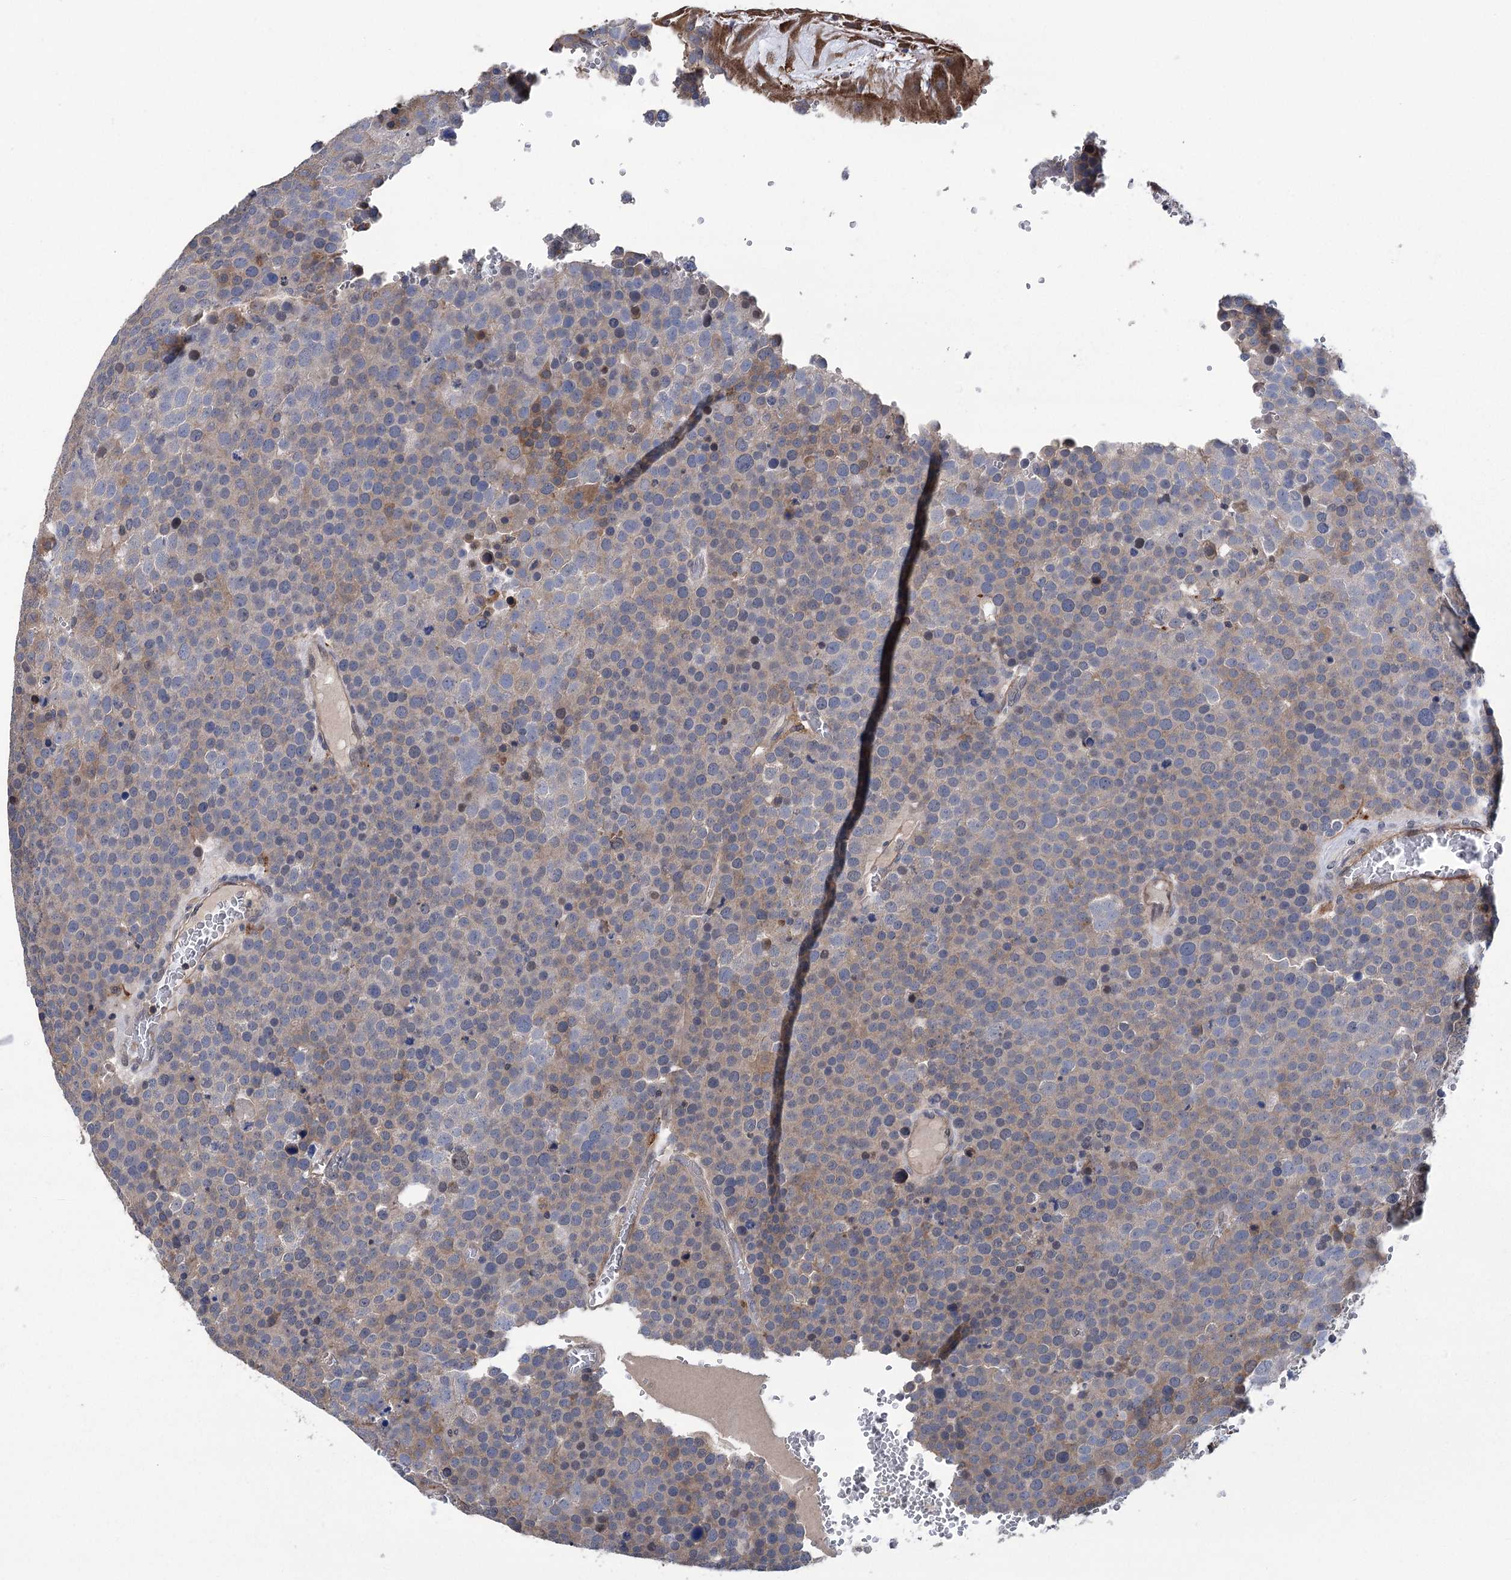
{"staining": {"intensity": "weak", "quantity": "<25%", "location": "cytoplasmic/membranous"}, "tissue": "testis cancer", "cell_type": "Tumor cells", "image_type": "cancer", "snomed": [{"axis": "morphology", "description": "Seminoma, NOS"}, {"axis": "topography", "description": "Testis"}], "caption": "IHC of testis cancer (seminoma) shows no positivity in tumor cells.", "gene": "DPP3", "patient": {"sex": "male", "age": 71}}